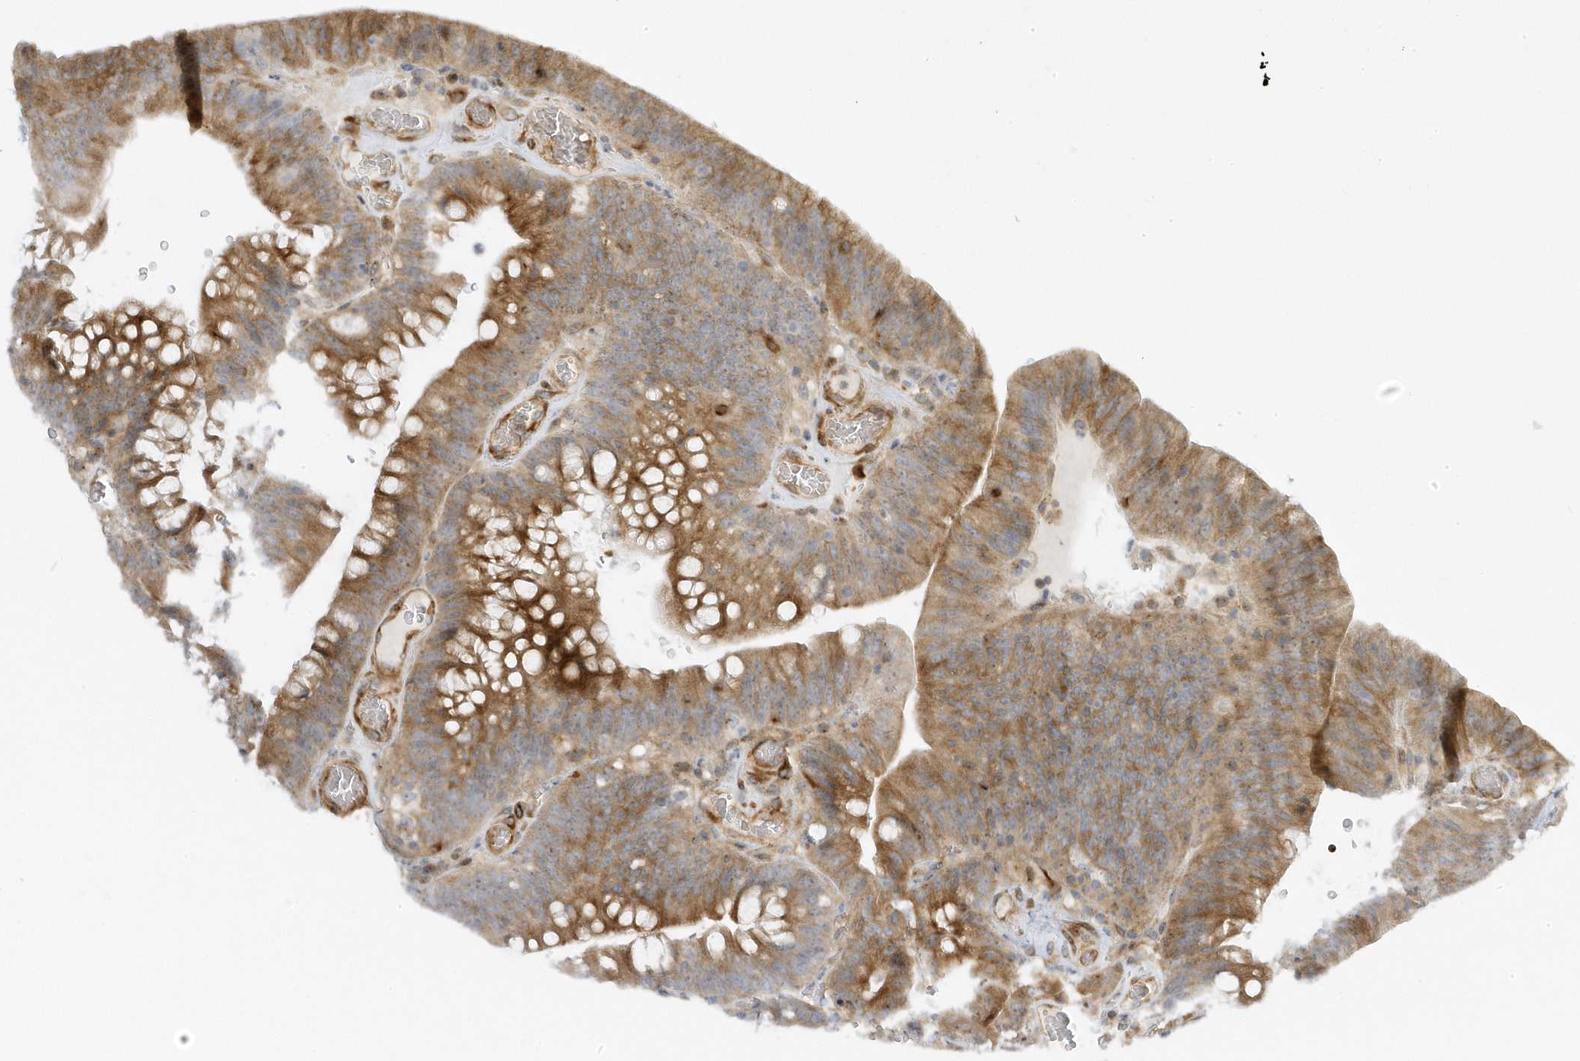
{"staining": {"intensity": "moderate", "quantity": "25%-75%", "location": "cytoplasmic/membranous"}, "tissue": "colorectal cancer", "cell_type": "Tumor cells", "image_type": "cancer", "snomed": [{"axis": "morphology", "description": "Normal tissue, NOS"}, {"axis": "topography", "description": "Colon"}], "caption": "Protein staining demonstrates moderate cytoplasmic/membranous expression in approximately 25%-75% of tumor cells in colorectal cancer.", "gene": "MAP7D3", "patient": {"sex": "female", "age": 82}}